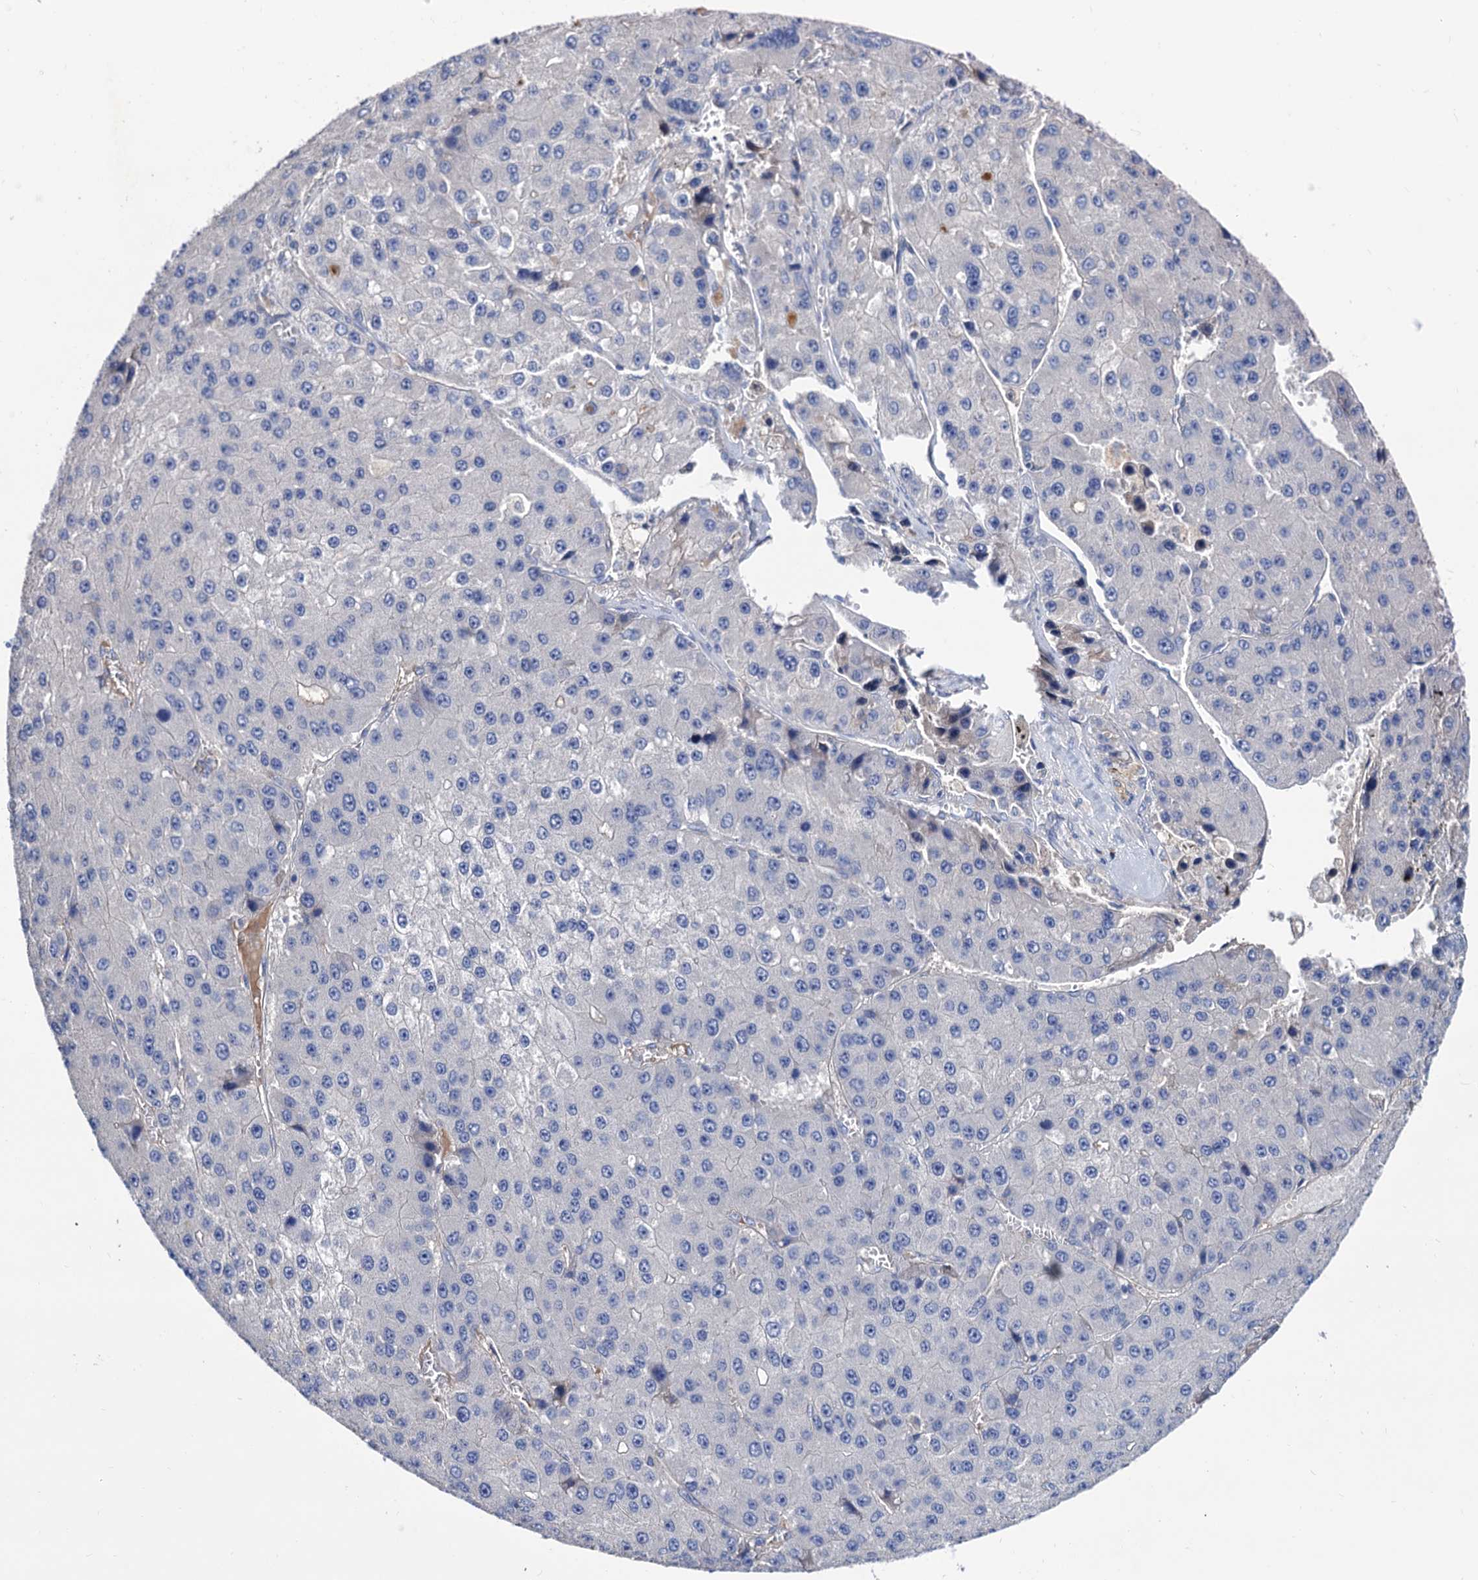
{"staining": {"intensity": "negative", "quantity": "none", "location": "none"}, "tissue": "liver cancer", "cell_type": "Tumor cells", "image_type": "cancer", "snomed": [{"axis": "morphology", "description": "Carcinoma, Hepatocellular, NOS"}, {"axis": "topography", "description": "Liver"}], "caption": "Tumor cells are negative for protein expression in human liver cancer (hepatocellular carcinoma).", "gene": "NPAS4", "patient": {"sex": "female", "age": 73}}